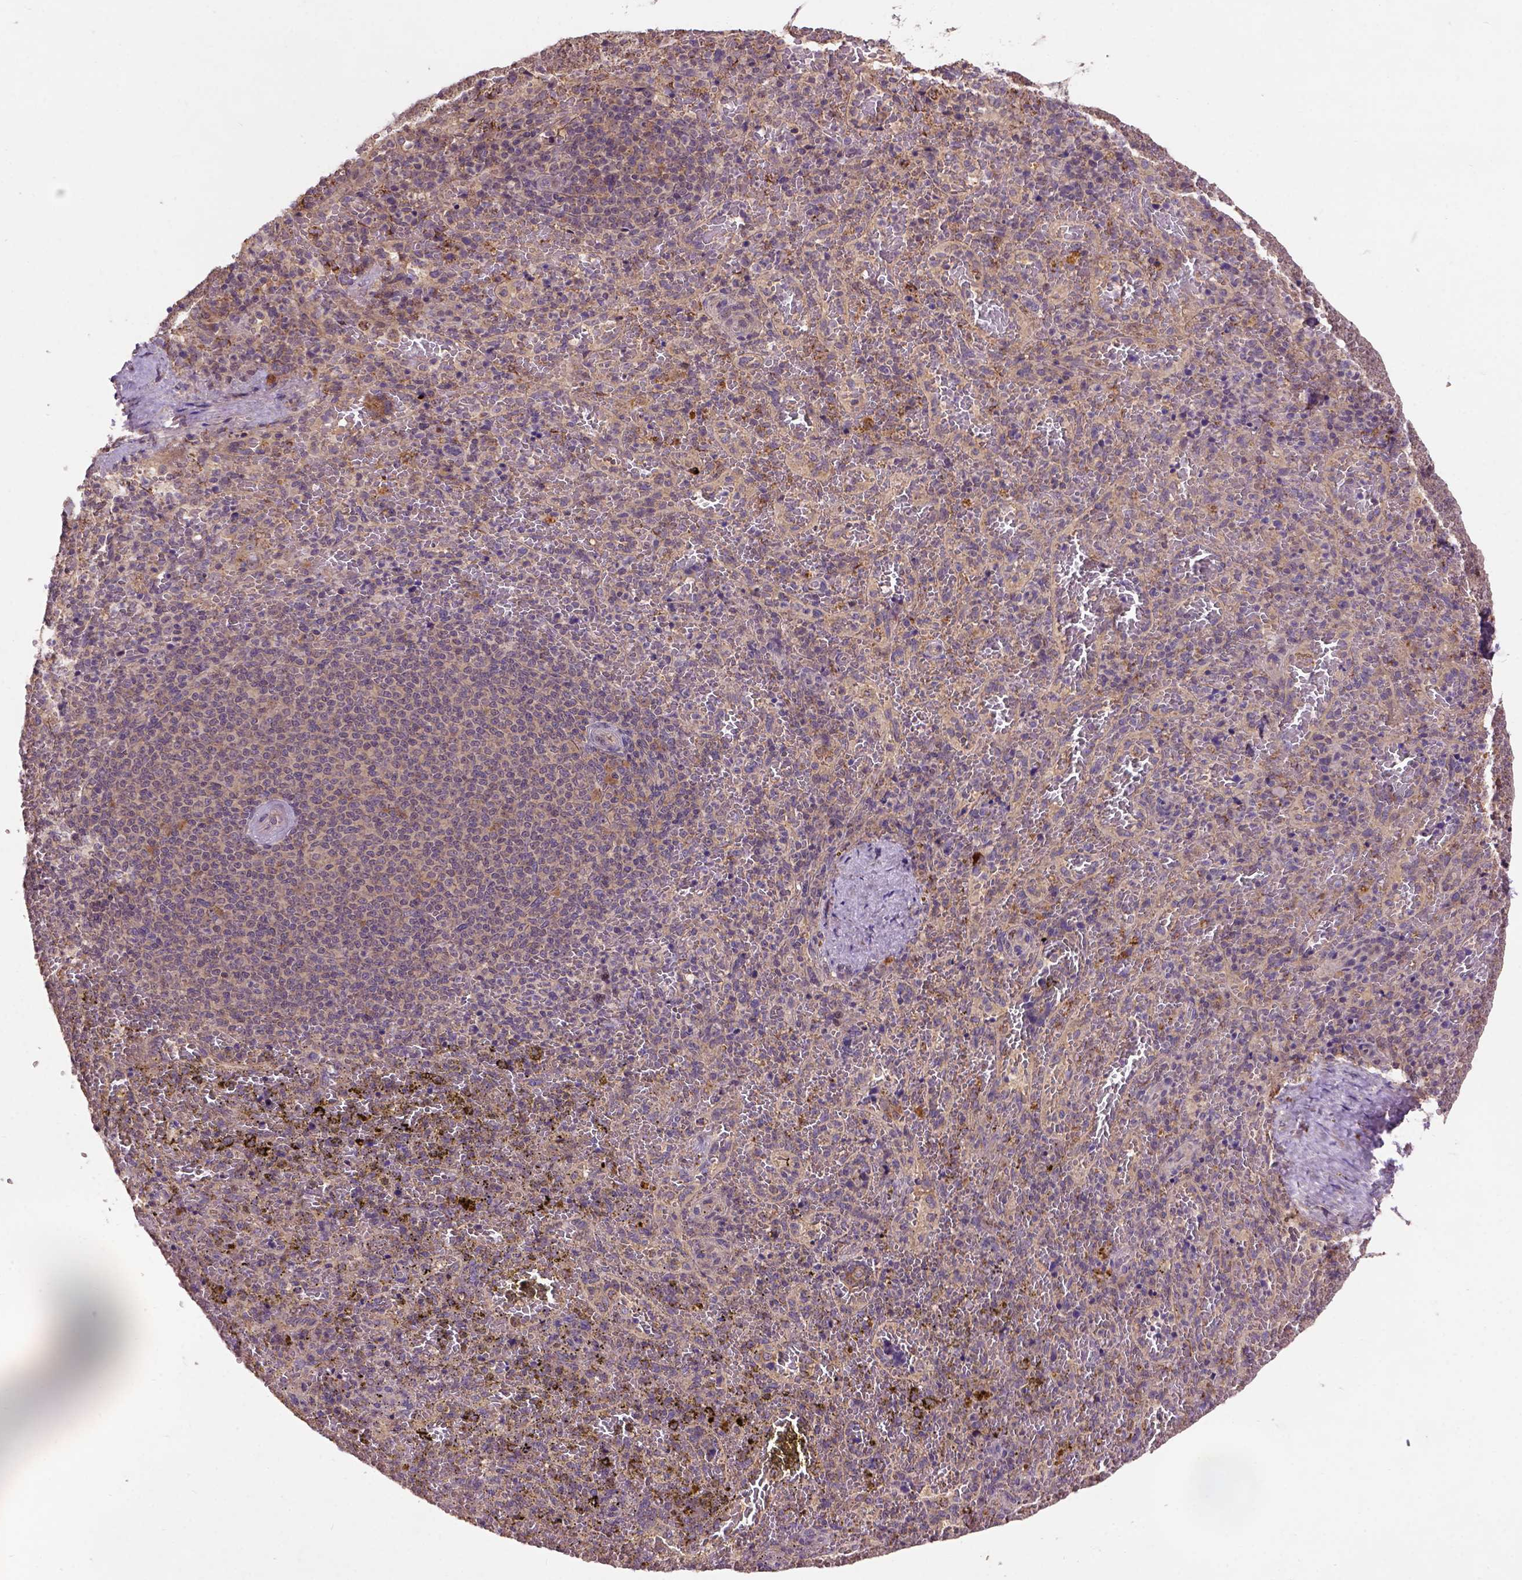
{"staining": {"intensity": "moderate", "quantity": "25%-75%", "location": "cytoplasmic/membranous"}, "tissue": "spleen", "cell_type": "Cells in red pulp", "image_type": "normal", "snomed": [{"axis": "morphology", "description": "Normal tissue, NOS"}, {"axis": "topography", "description": "Spleen"}], "caption": "Immunohistochemistry (IHC) (DAB) staining of benign spleen demonstrates moderate cytoplasmic/membranous protein positivity in about 25%-75% of cells in red pulp.", "gene": "KBTBD8", "patient": {"sex": "female", "age": 50}}